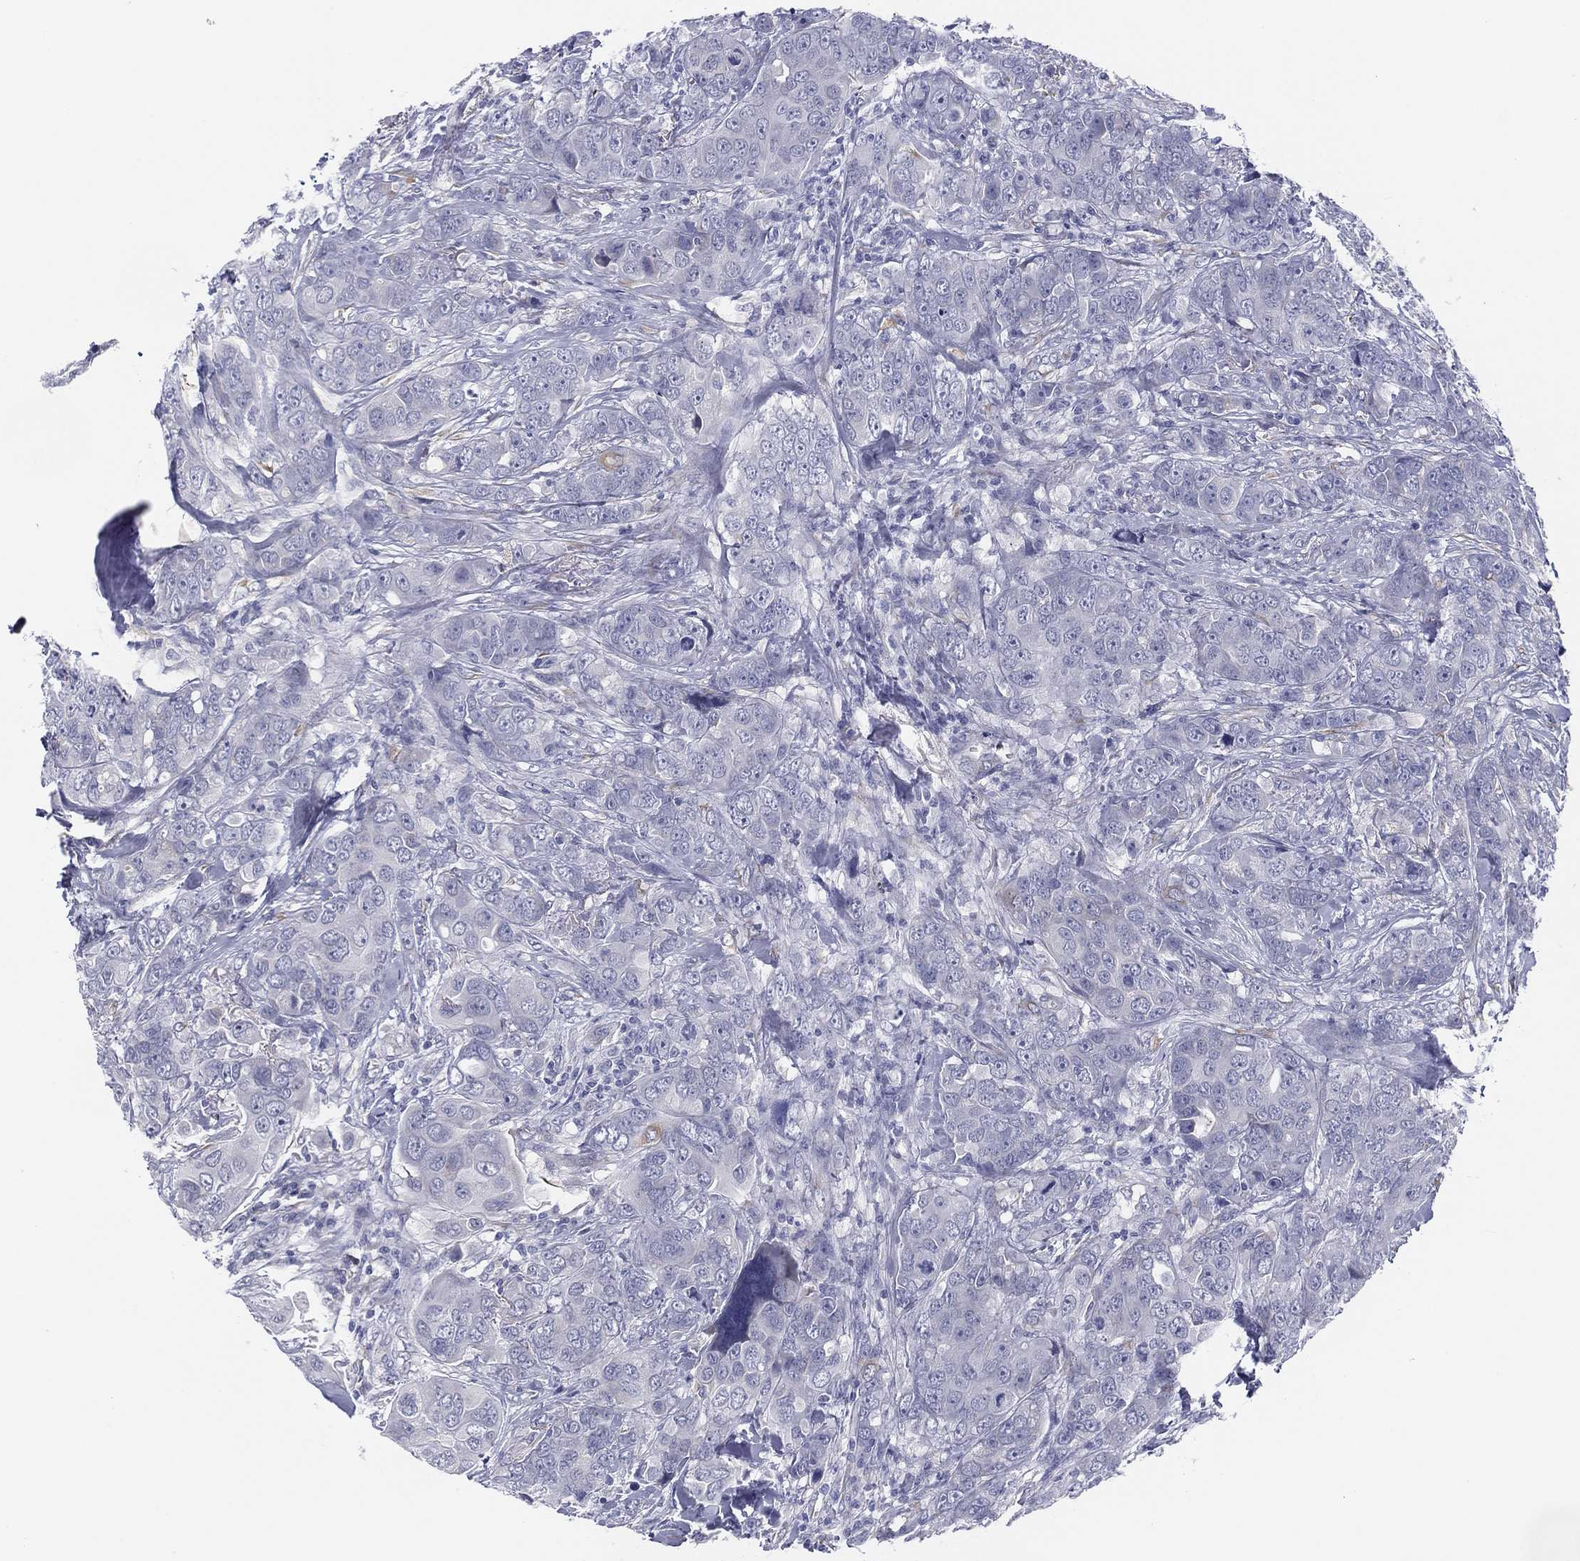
{"staining": {"intensity": "negative", "quantity": "none", "location": "none"}, "tissue": "breast cancer", "cell_type": "Tumor cells", "image_type": "cancer", "snomed": [{"axis": "morphology", "description": "Duct carcinoma"}, {"axis": "topography", "description": "Breast"}], "caption": "There is no significant expression in tumor cells of breast cancer.", "gene": "MLF1", "patient": {"sex": "female", "age": 43}}